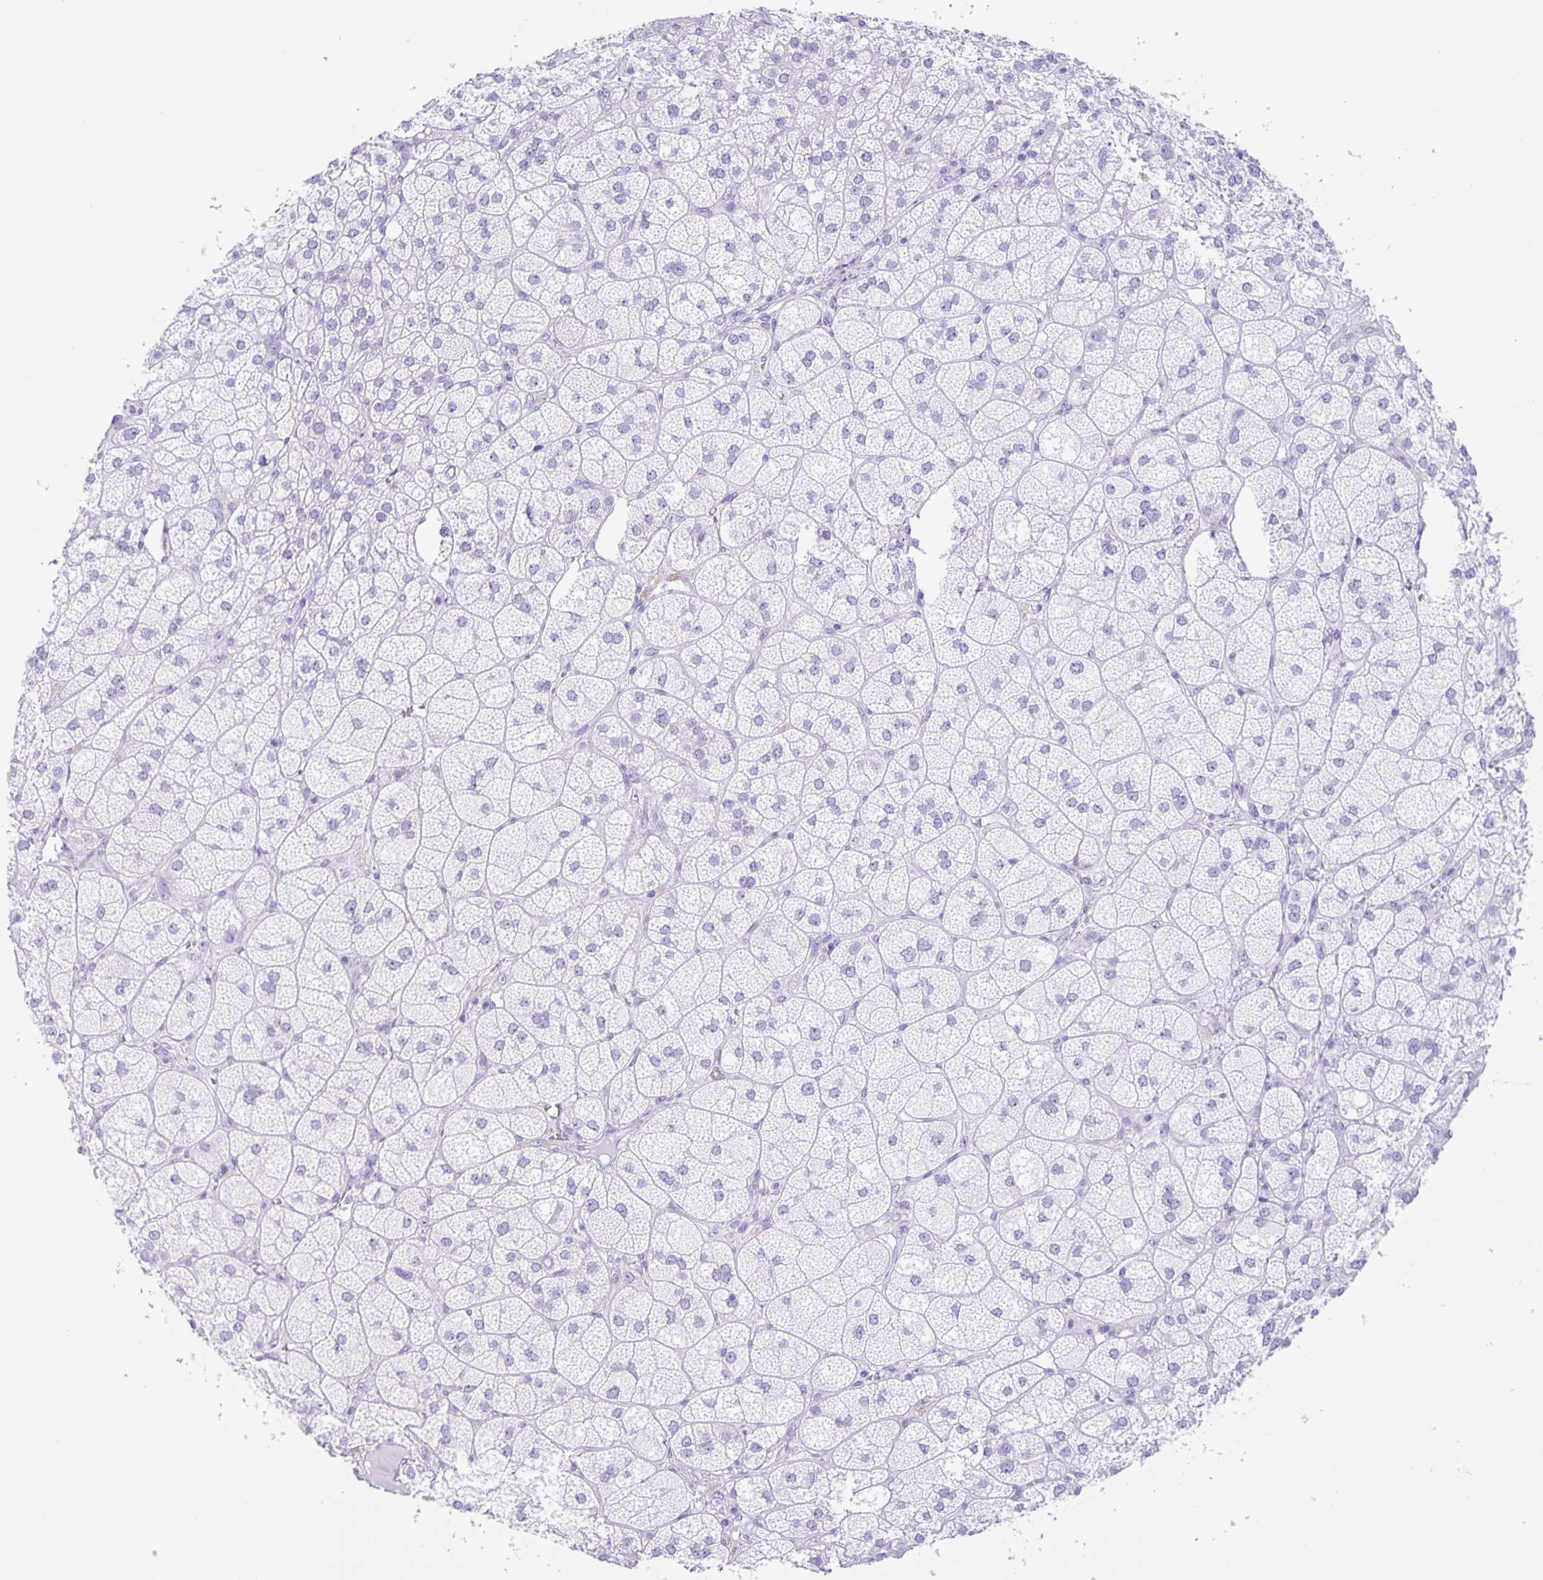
{"staining": {"intensity": "weak", "quantity": "<25%", "location": "cytoplasmic/membranous"}, "tissue": "adrenal gland", "cell_type": "Glandular cells", "image_type": "normal", "snomed": [{"axis": "morphology", "description": "Normal tissue, NOS"}, {"axis": "topography", "description": "Adrenal gland"}], "caption": "Immunohistochemical staining of unremarkable adrenal gland shows no significant expression in glandular cells. (Stains: DAB immunohistochemistry with hematoxylin counter stain, Microscopy: brightfield microscopy at high magnification).", "gene": "GUCA2A", "patient": {"sex": "female", "age": 60}}